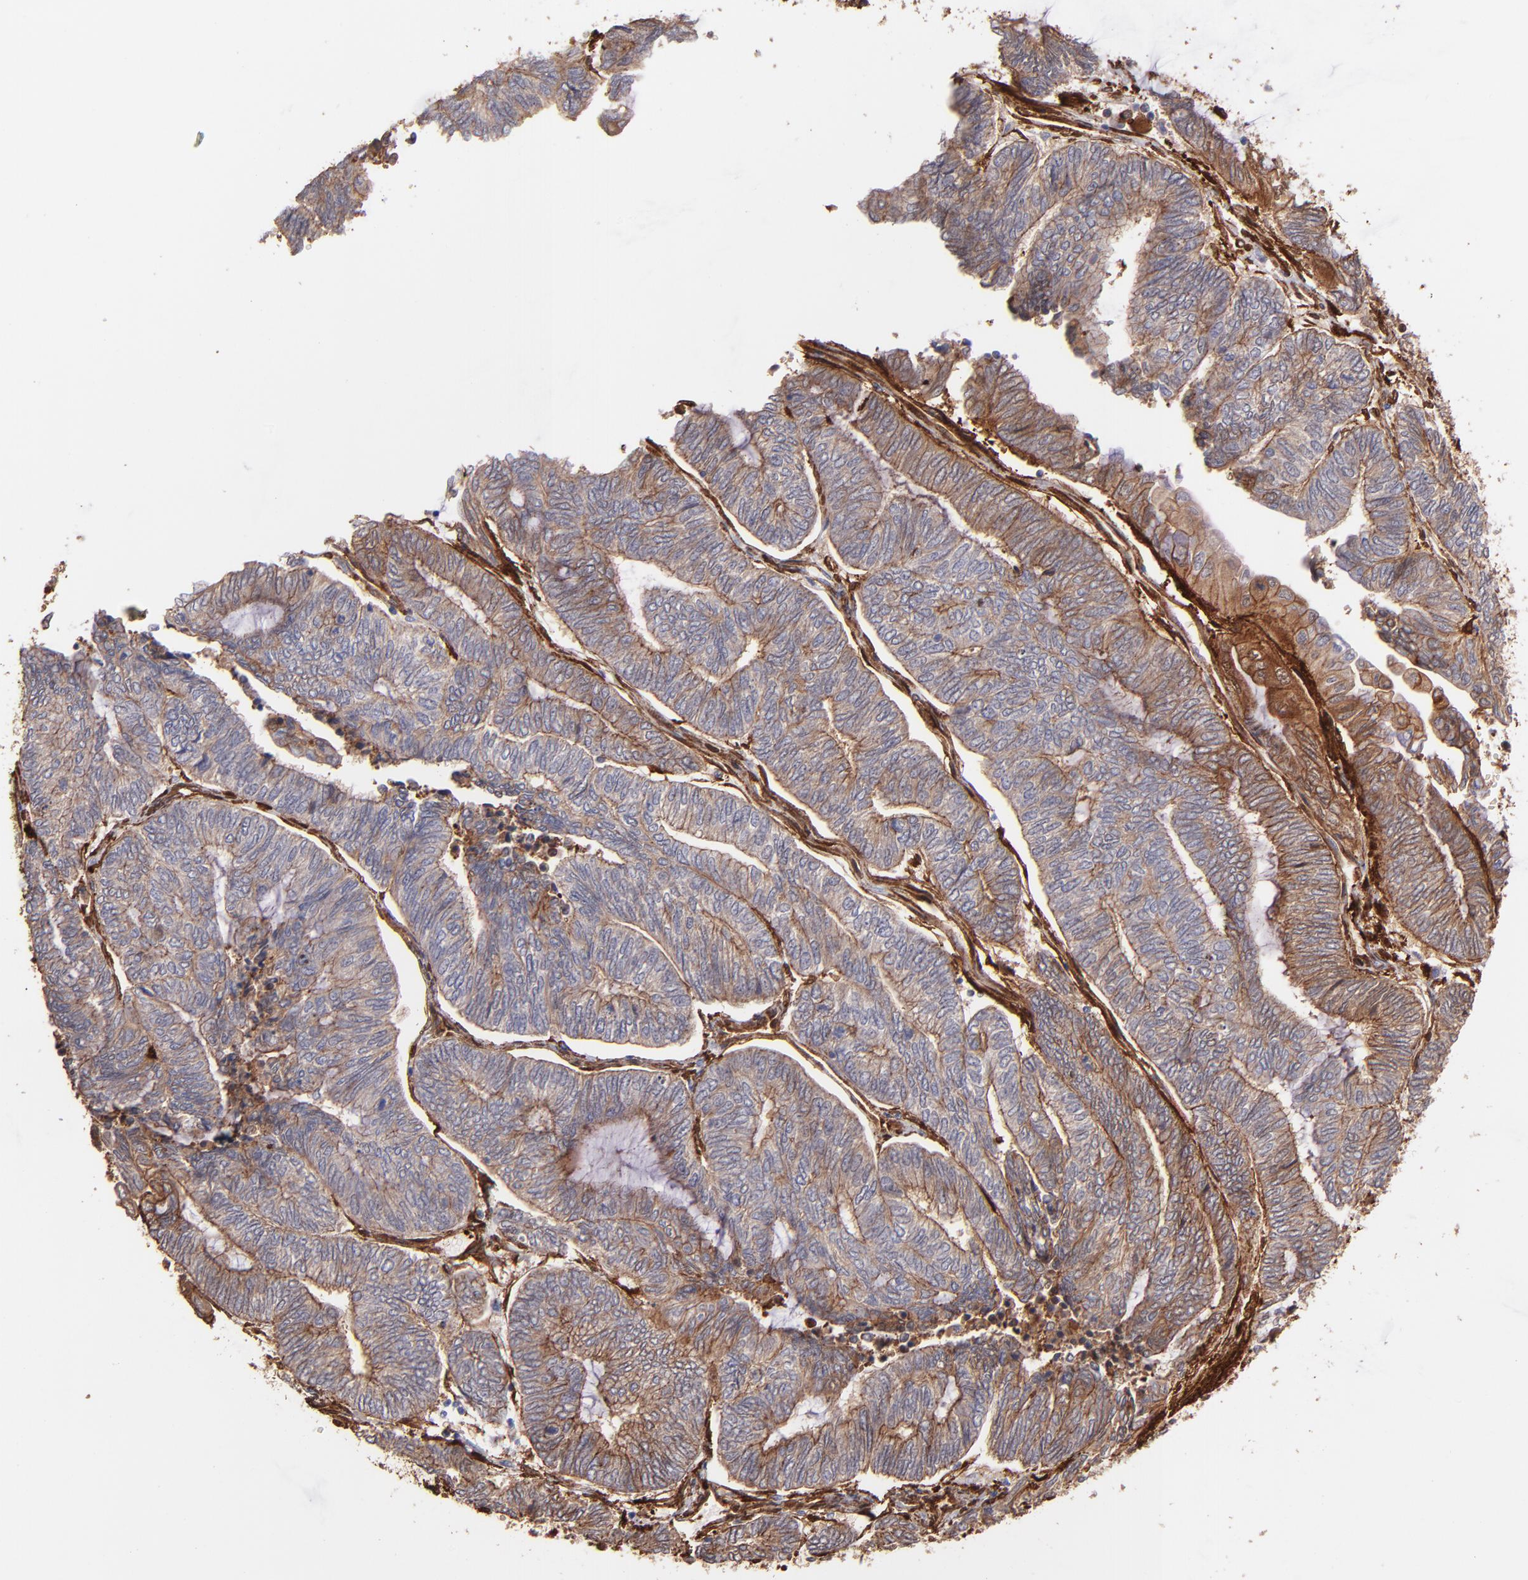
{"staining": {"intensity": "weak", "quantity": ">75%", "location": "cytoplasmic/membranous"}, "tissue": "endometrial cancer", "cell_type": "Tumor cells", "image_type": "cancer", "snomed": [{"axis": "morphology", "description": "Adenocarcinoma, NOS"}, {"axis": "topography", "description": "Uterus"}, {"axis": "topography", "description": "Endometrium"}], "caption": "Endometrial cancer (adenocarcinoma) was stained to show a protein in brown. There is low levels of weak cytoplasmic/membranous staining in about >75% of tumor cells.", "gene": "VCL", "patient": {"sex": "female", "age": 70}}